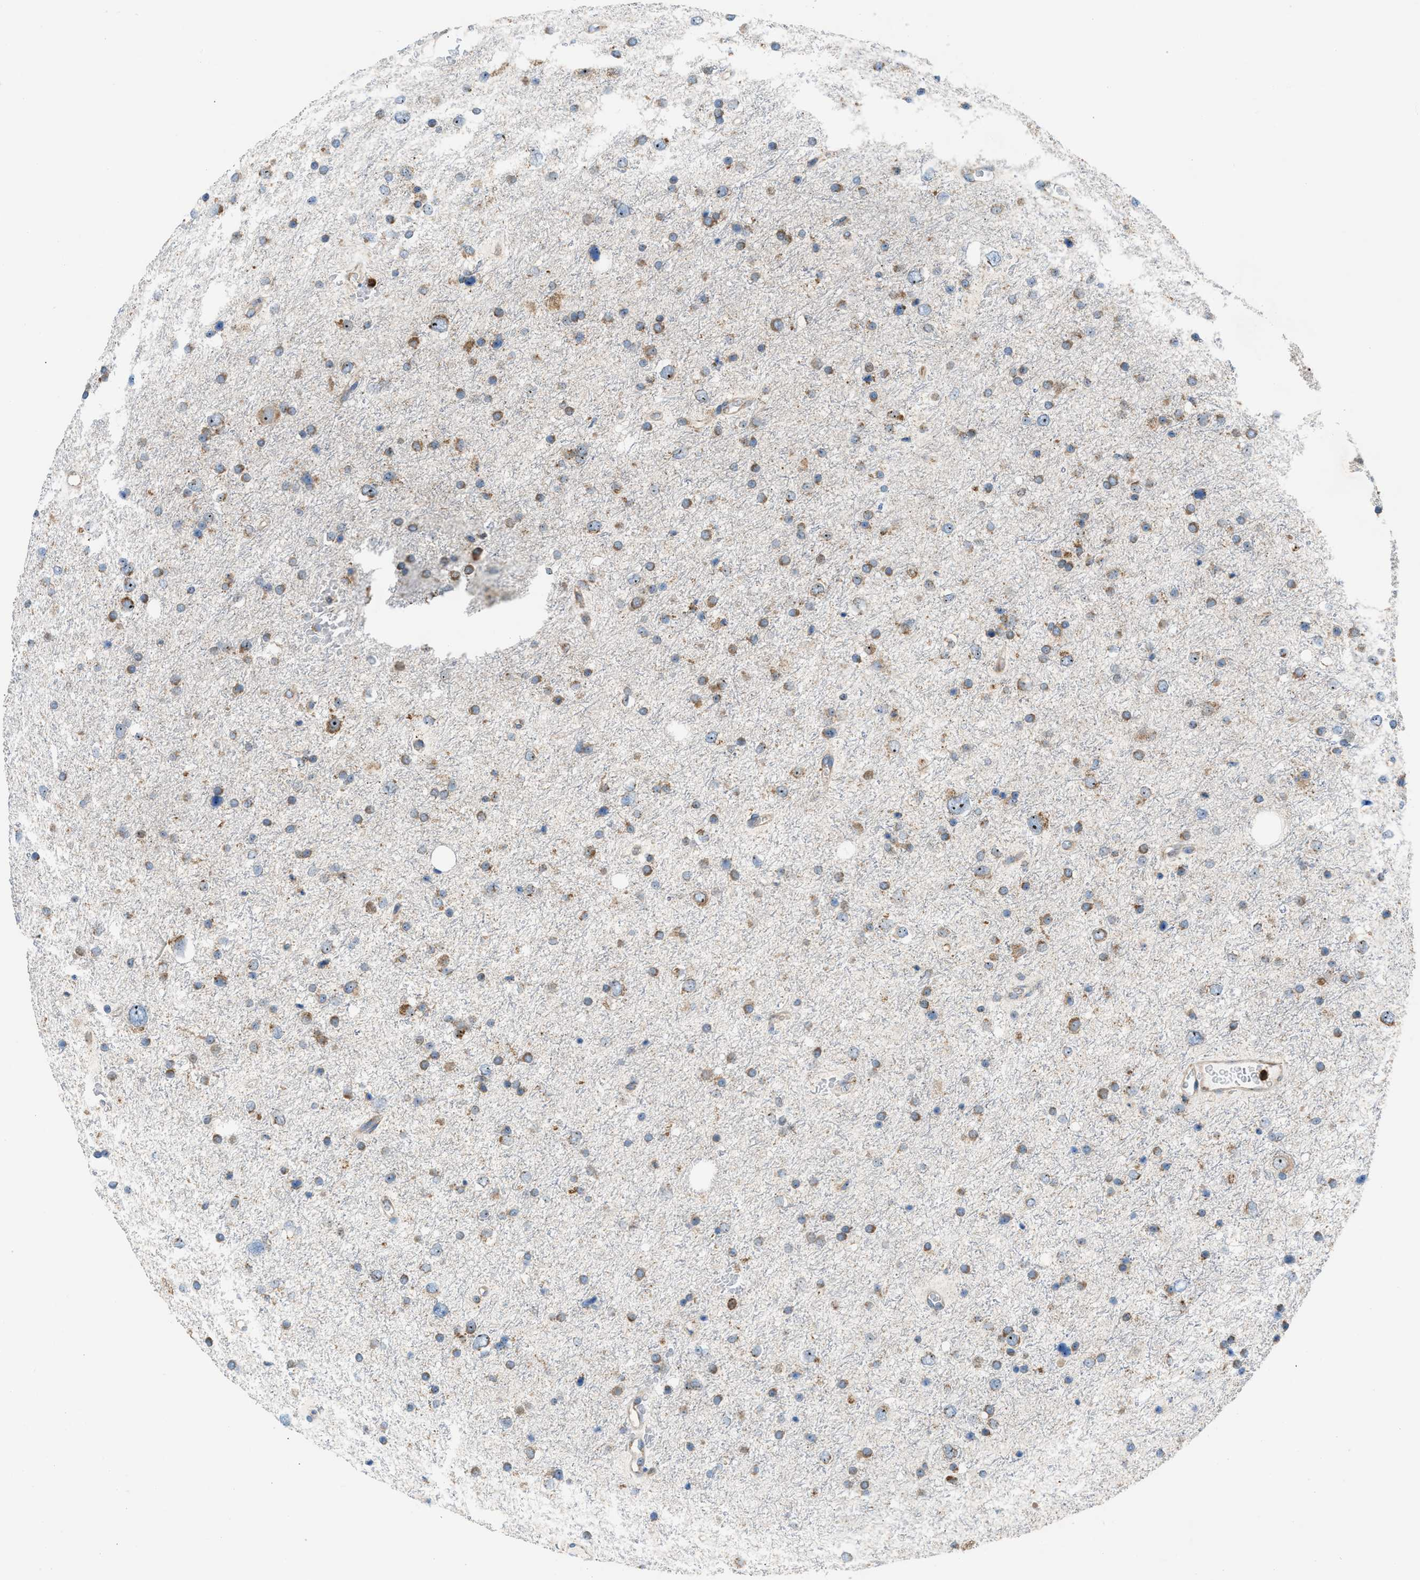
{"staining": {"intensity": "moderate", "quantity": ">75%", "location": "cytoplasmic/membranous,nuclear"}, "tissue": "glioma", "cell_type": "Tumor cells", "image_type": "cancer", "snomed": [{"axis": "morphology", "description": "Glioma, malignant, Low grade"}, {"axis": "topography", "description": "Brain"}], "caption": "Immunohistochemical staining of malignant low-grade glioma demonstrates moderate cytoplasmic/membranous and nuclear protein positivity in about >75% of tumor cells. The protein of interest is stained brown, and the nuclei are stained in blue (DAB (3,3'-diaminobenzidine) IHC with brightfield microscopy, high magnification).", "gene": "TPH1", "patient": {"sex": "female", "age": 37}}